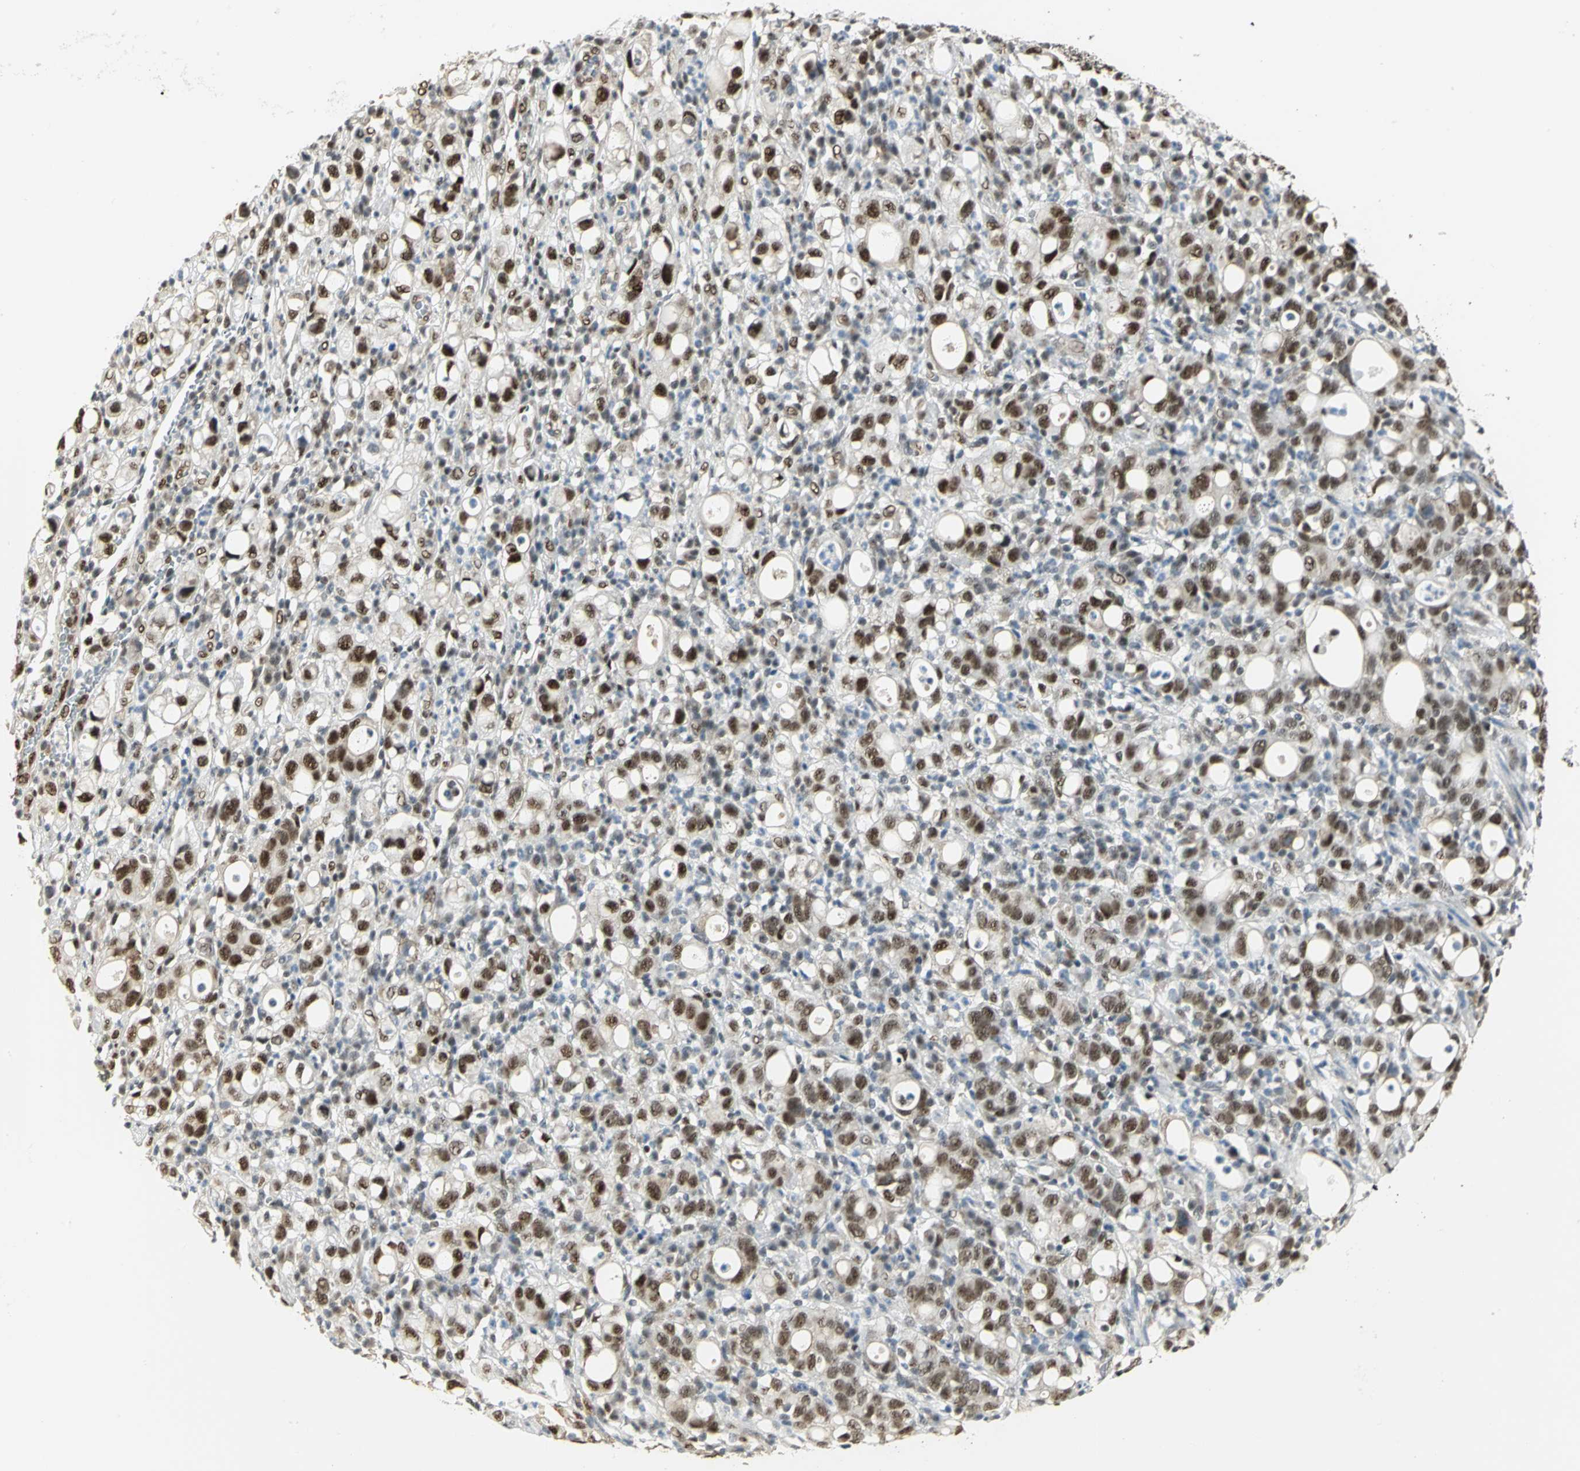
{"staining": {"intensity": "strong", "quantity": ">75%", "location": "nuclear"}, "tissue": "stomach cancer", "cell_type": "Tumor cells", "image_type": "cancer", "snomed": [{"axis": "morphology", "description": "Adenocarcinoma, NOS"}, {"axis": "topography", "description": "Stomach"}], "caption": "Stomach cancer stained with DAB IHC displays high levels of strong nuclear staining in about >75% of tumor cells. (DAB IHC with brightfield microscopy, high magnification).", "gene": "DDX5", "patient": {"sex": "female", "age": 75}}